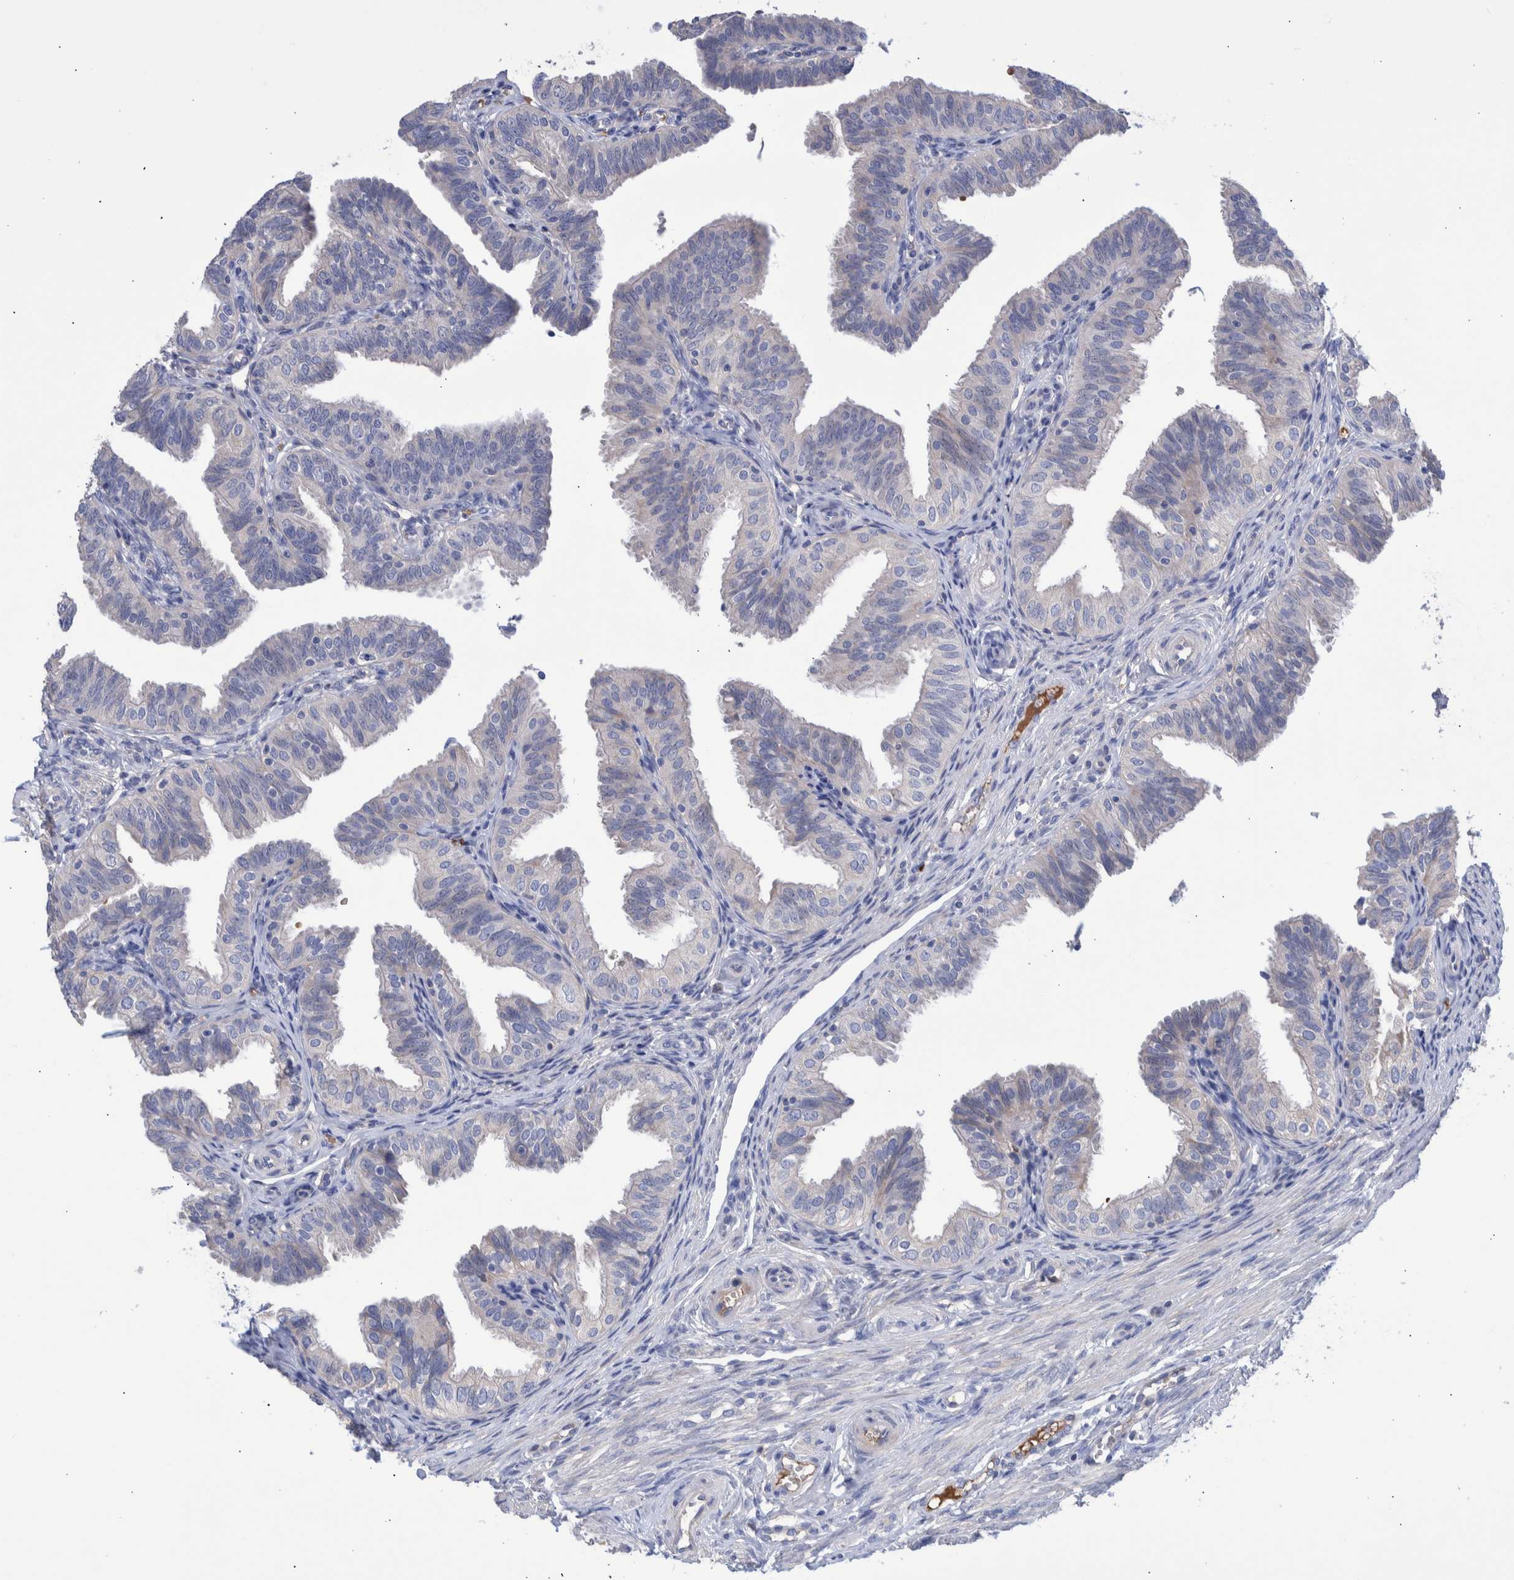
{"staining": {"intensity": "moderate", "quantity": "<25%", "location": "cytoplasmic/membranous"}, "tissue": "fallopian tube", "cell_type": "Glandular cells", "image_type": "normal", "snomed": [{"axis": "morphology", "description": "Normal tissue, NOS"}, {"axis": "topography", "description": "Fallopian tube"}], "caption": "This photomicrograph displays immunohistochemistry staining of unremarkable fallopian tube, with low moderate cytoplasmic/membranous positivity in approximately <25% of glandular cells.", "gene": "DLL4", "patient": {"sex": "female", "age": 35}}